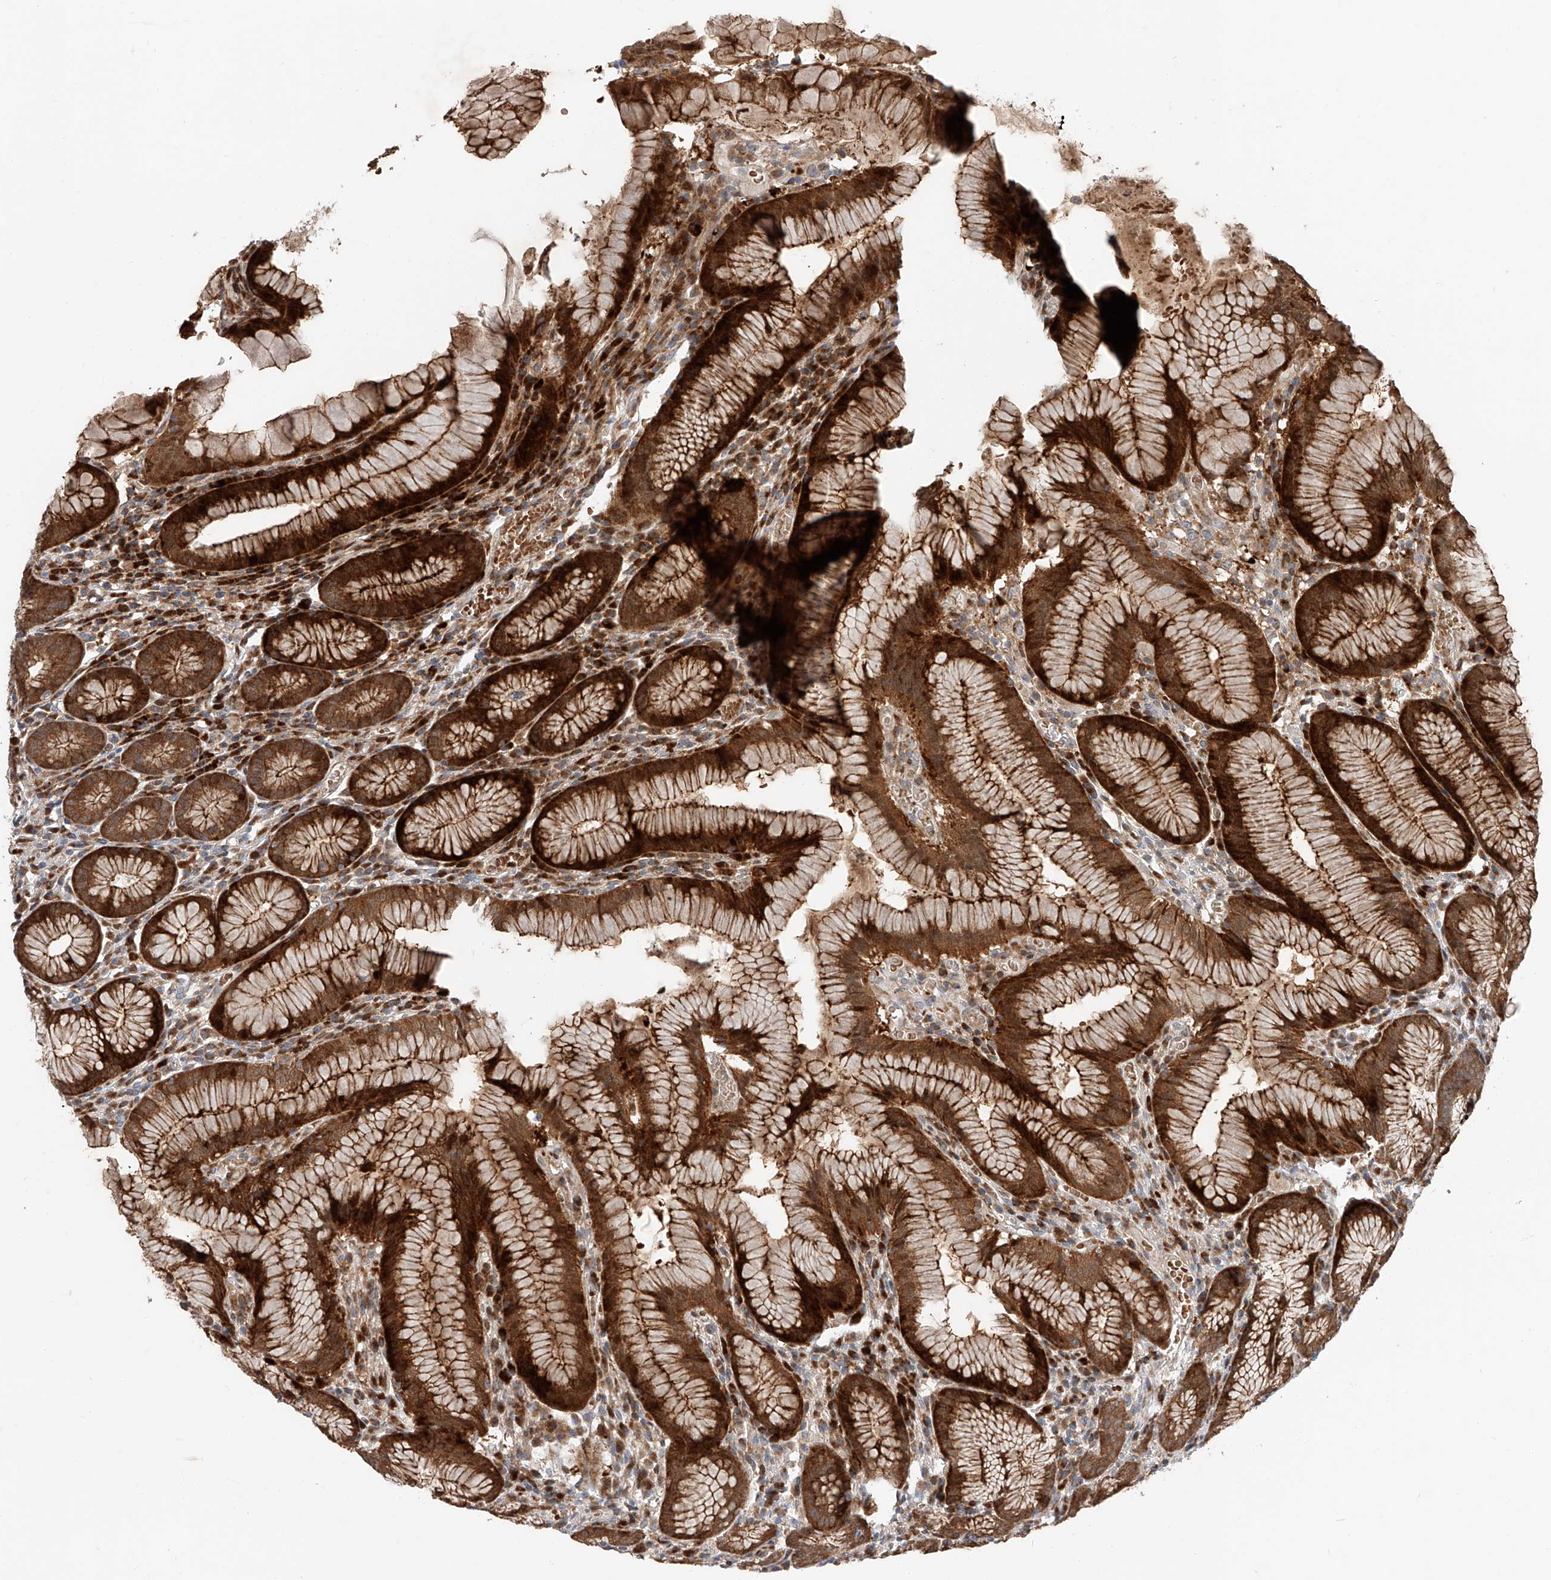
{"staining": {"intensity": "strong", "quantity": ">75%", "location": "cytoplasmic/membranous"}, "tissue": "stomach", "cell_type": "Glandular cells", "image_type": "normal", "snomed": [{"axis": "morphology", "description": "Normal tissue, NOS"}, {"axis": "topography", "description": "Stomach"}], "caption": "About >75% of glandular cells in benign human stomach reveal strong cytoplasmic/membranous protein staining as visualized by brown immunohistochemical staining.", "gene": "USF3", "patient": {"sex": "male", "age": 55}}